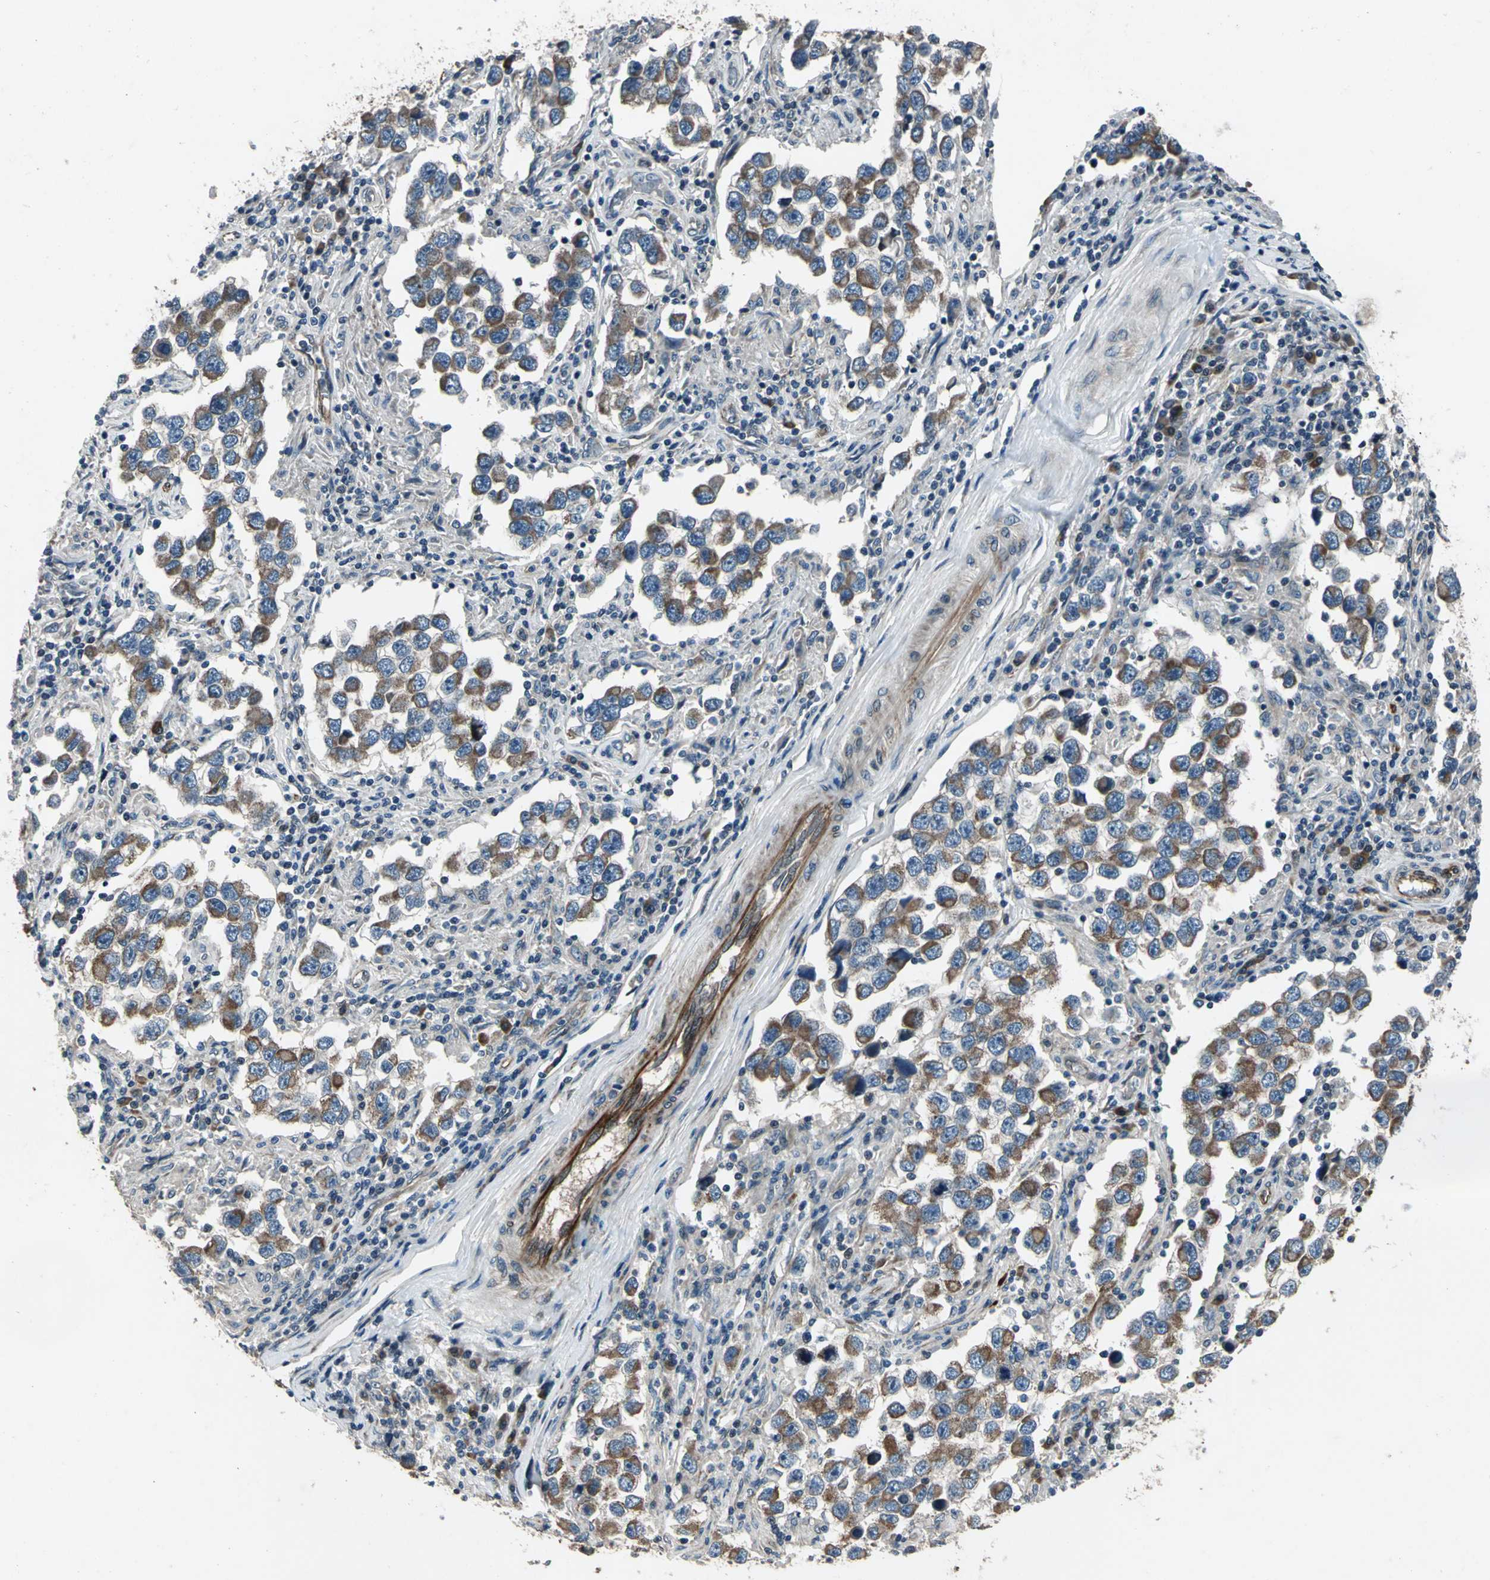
{"staining": {"intensity": "moderate", "quantity": ">75%", "location": "cytoplasmic/membranous"}, "tissue": "testis cancer", "cell_type": "Tumor cells", "image_type": "cancer", "snomed": [{"axis": "morphology", "description": "Carcinoma, Embryonal, NOS"}, {"axis": "topography", "description": "Testis"}], "caption": "Tumor cells exhibit medium levels of moderate cytoplasmic/membranous positivity in approximately >75% of cells in testis embryonal carcinoma.", "gene": "EXD2", "patient": {"sex": "male", "age": 21}}